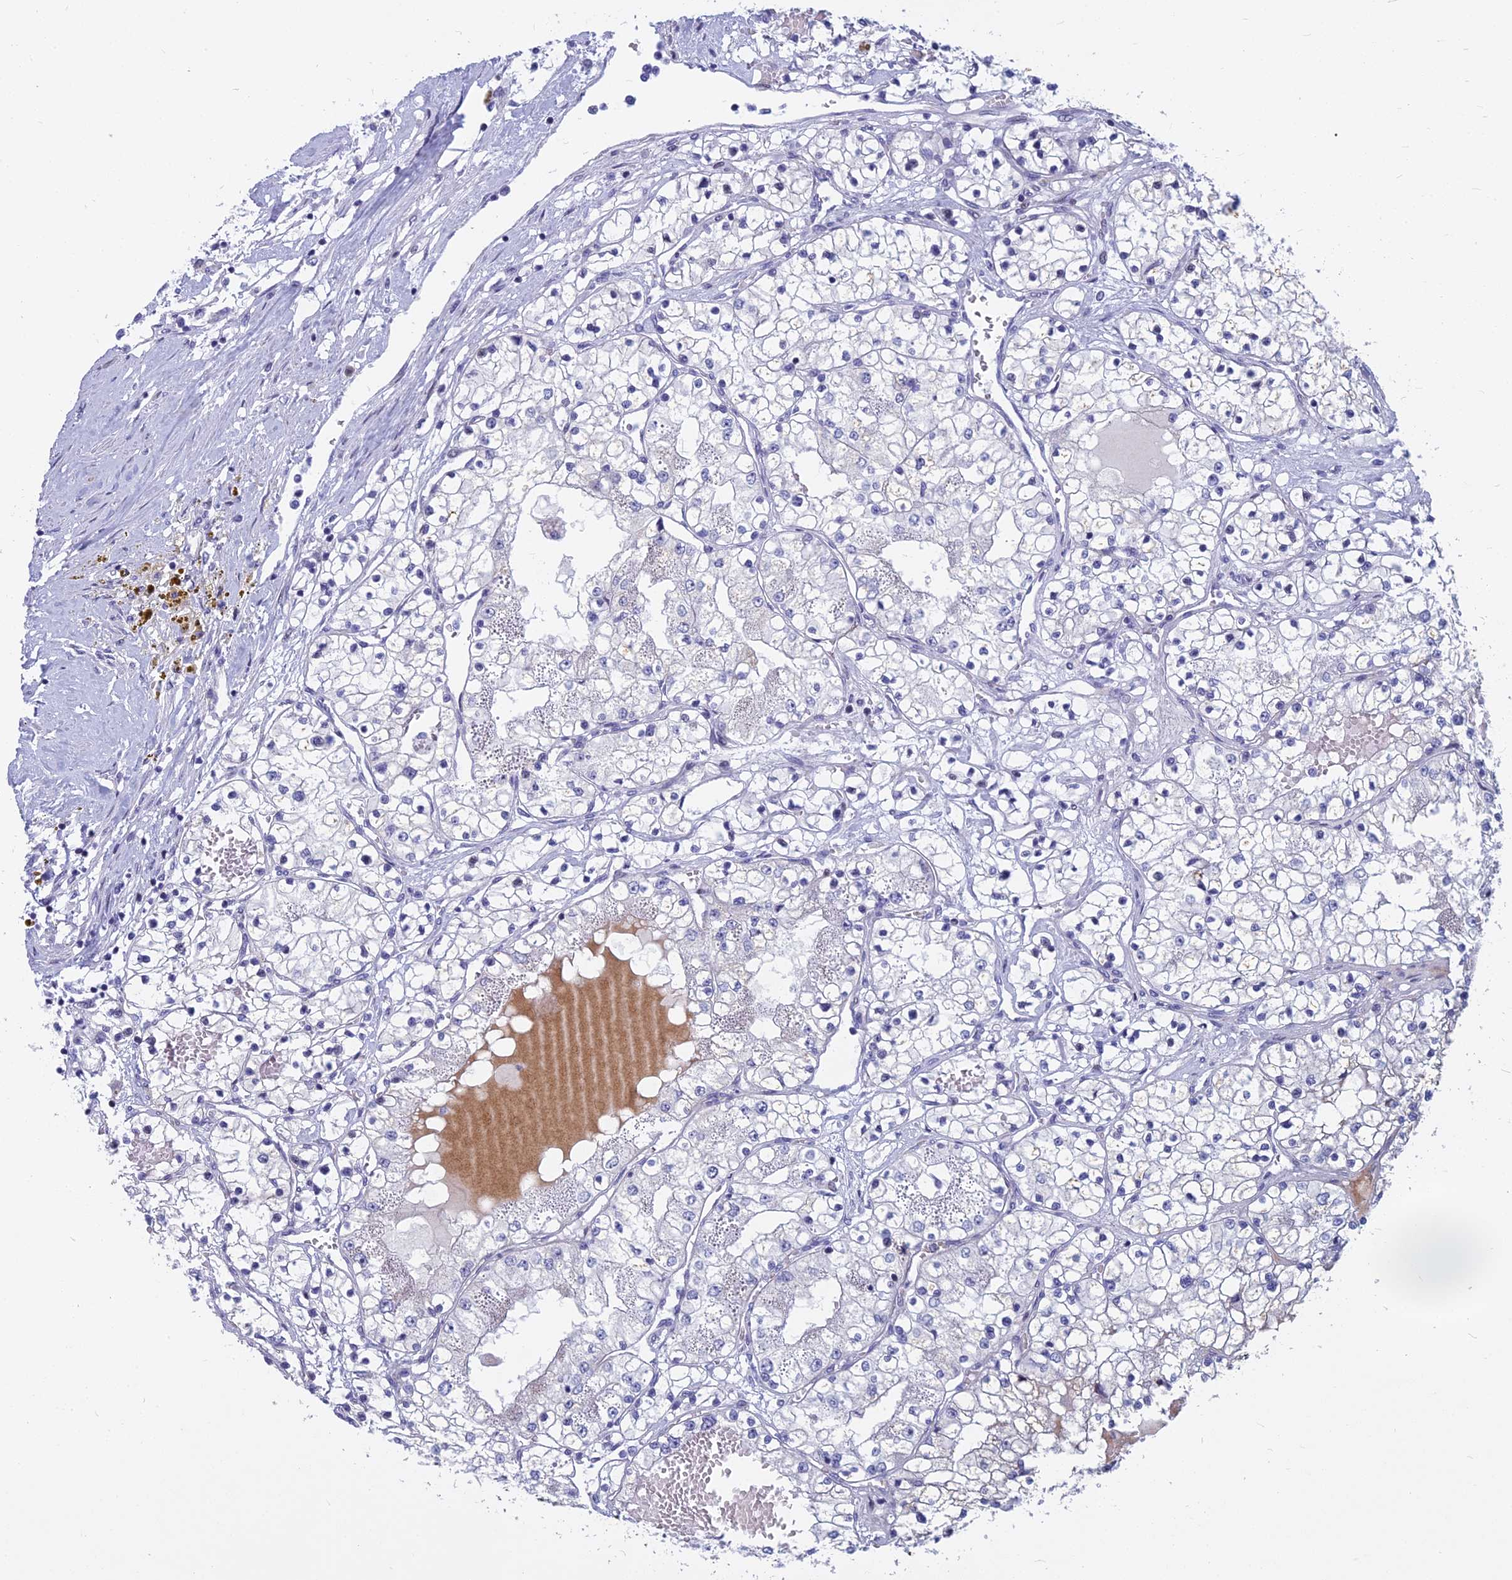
{"staining": {"intensity": "negative", "quantity": "none", "location": "none"}, "tissue": "renal cancer", "cell_type": "Tumor cells", "image_type": "cancer", "snomed": [{"axis": "morphology", "description": "Normal tissue, NOS"}, {"axis": "morphology", "description": "Adenocarcinoma, NOS"}, {"axis": "topography", "description": "Kidney"}], "caption": "Tumor cells show no significant positivity in adenocarcinoma (renal).", "gene": "MYBPC2", "patient": {"sex": "male", "age": 68}}